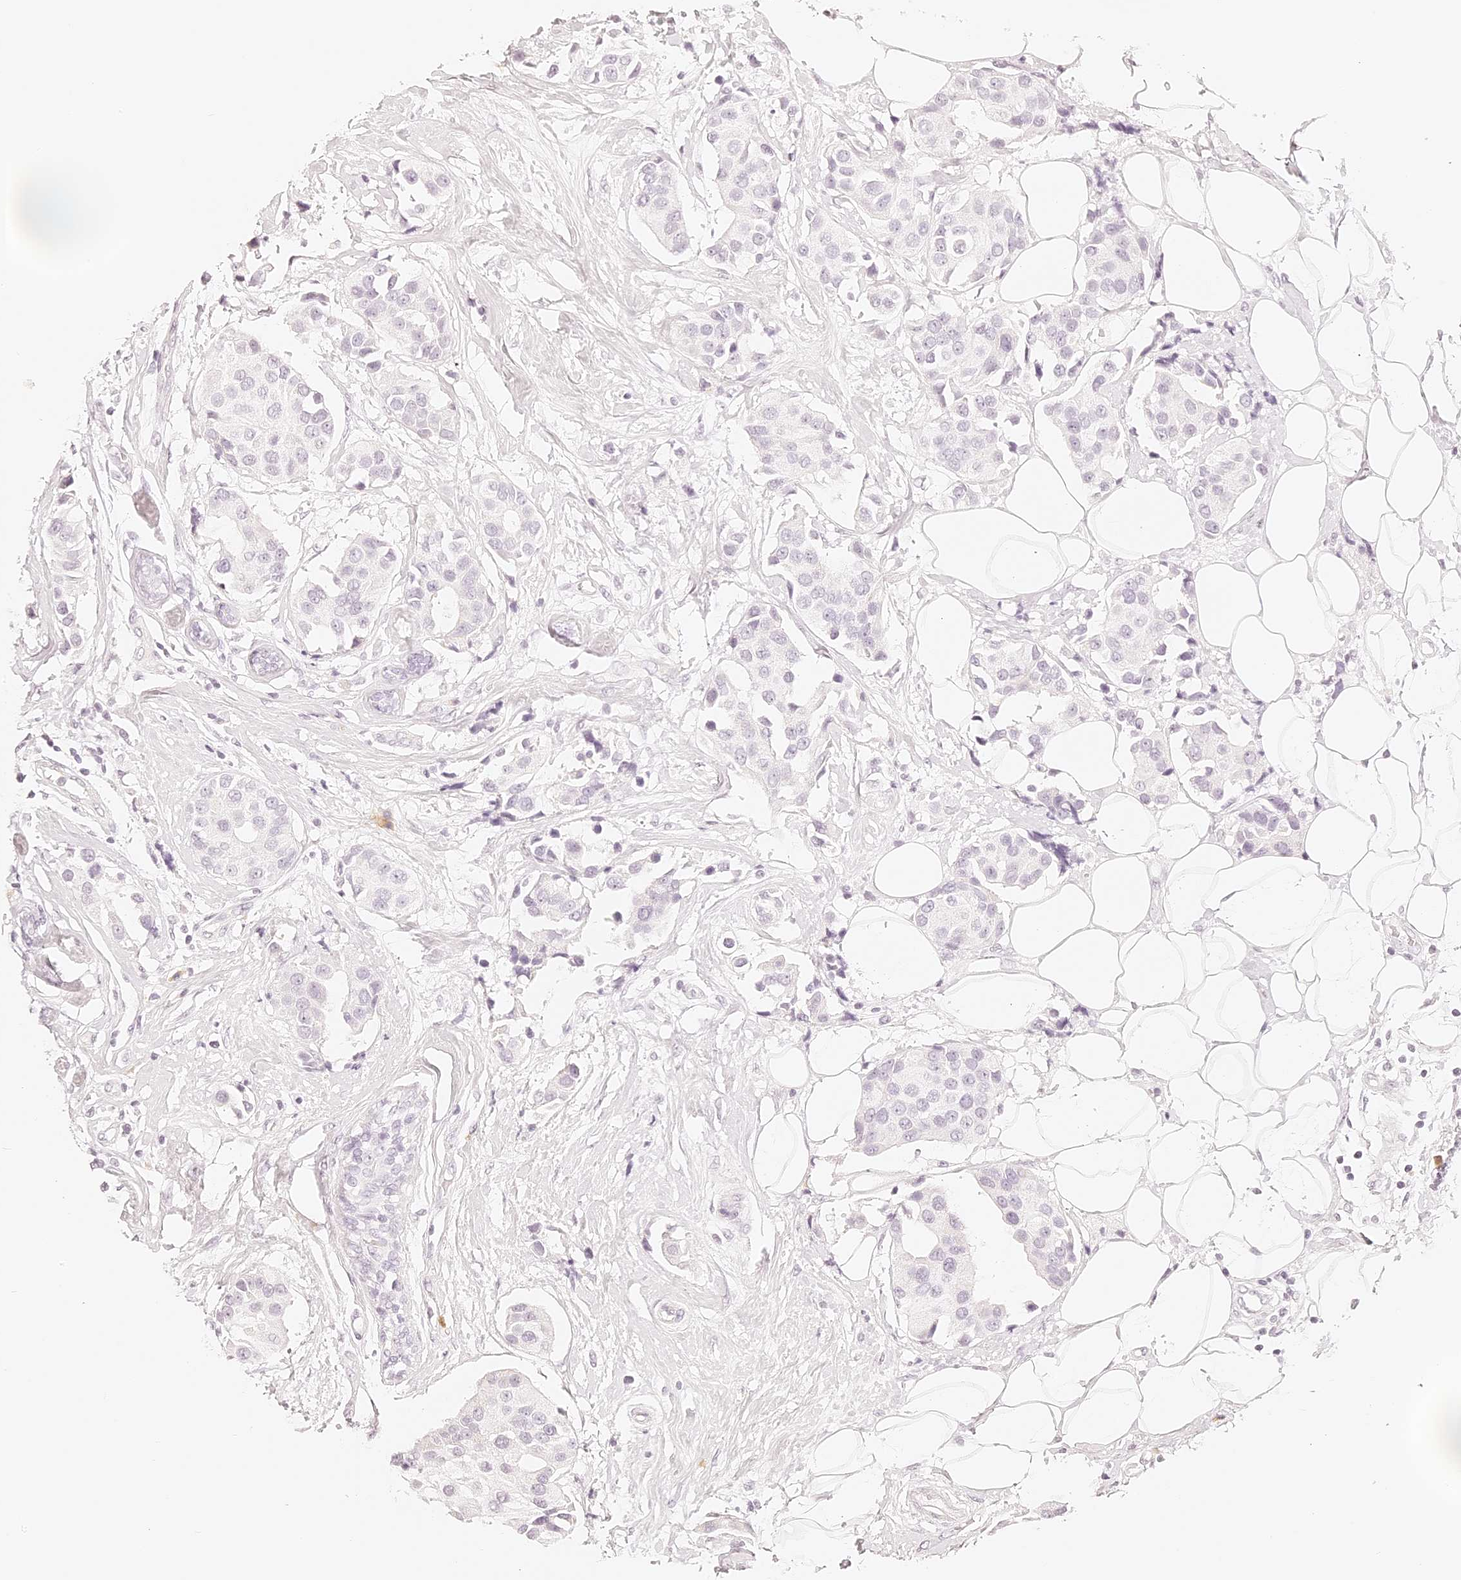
{"staining": {"intensity": "negative", "quantity": "none", "location": "none"}, "tissue": "breast cancer", "cell_type": "Tumor cells", "image_type": "cancer", "snomed": [{"axis": "morphology", "description": "Normal tissue, NOS"}, {"axis": "morphology", "description": "Duct carcinoma"}, {"axis": "topography", "description": "Breast"}], "caption": "A histopathology image of breast intraductal carcinoma stained for a protein reveals no brown staining in tumor cells. (Brightfield microscopy of DAB IHC at high magnification).", "gene": "TRIM45", "patient": {"sex": "female", "age": 39}}